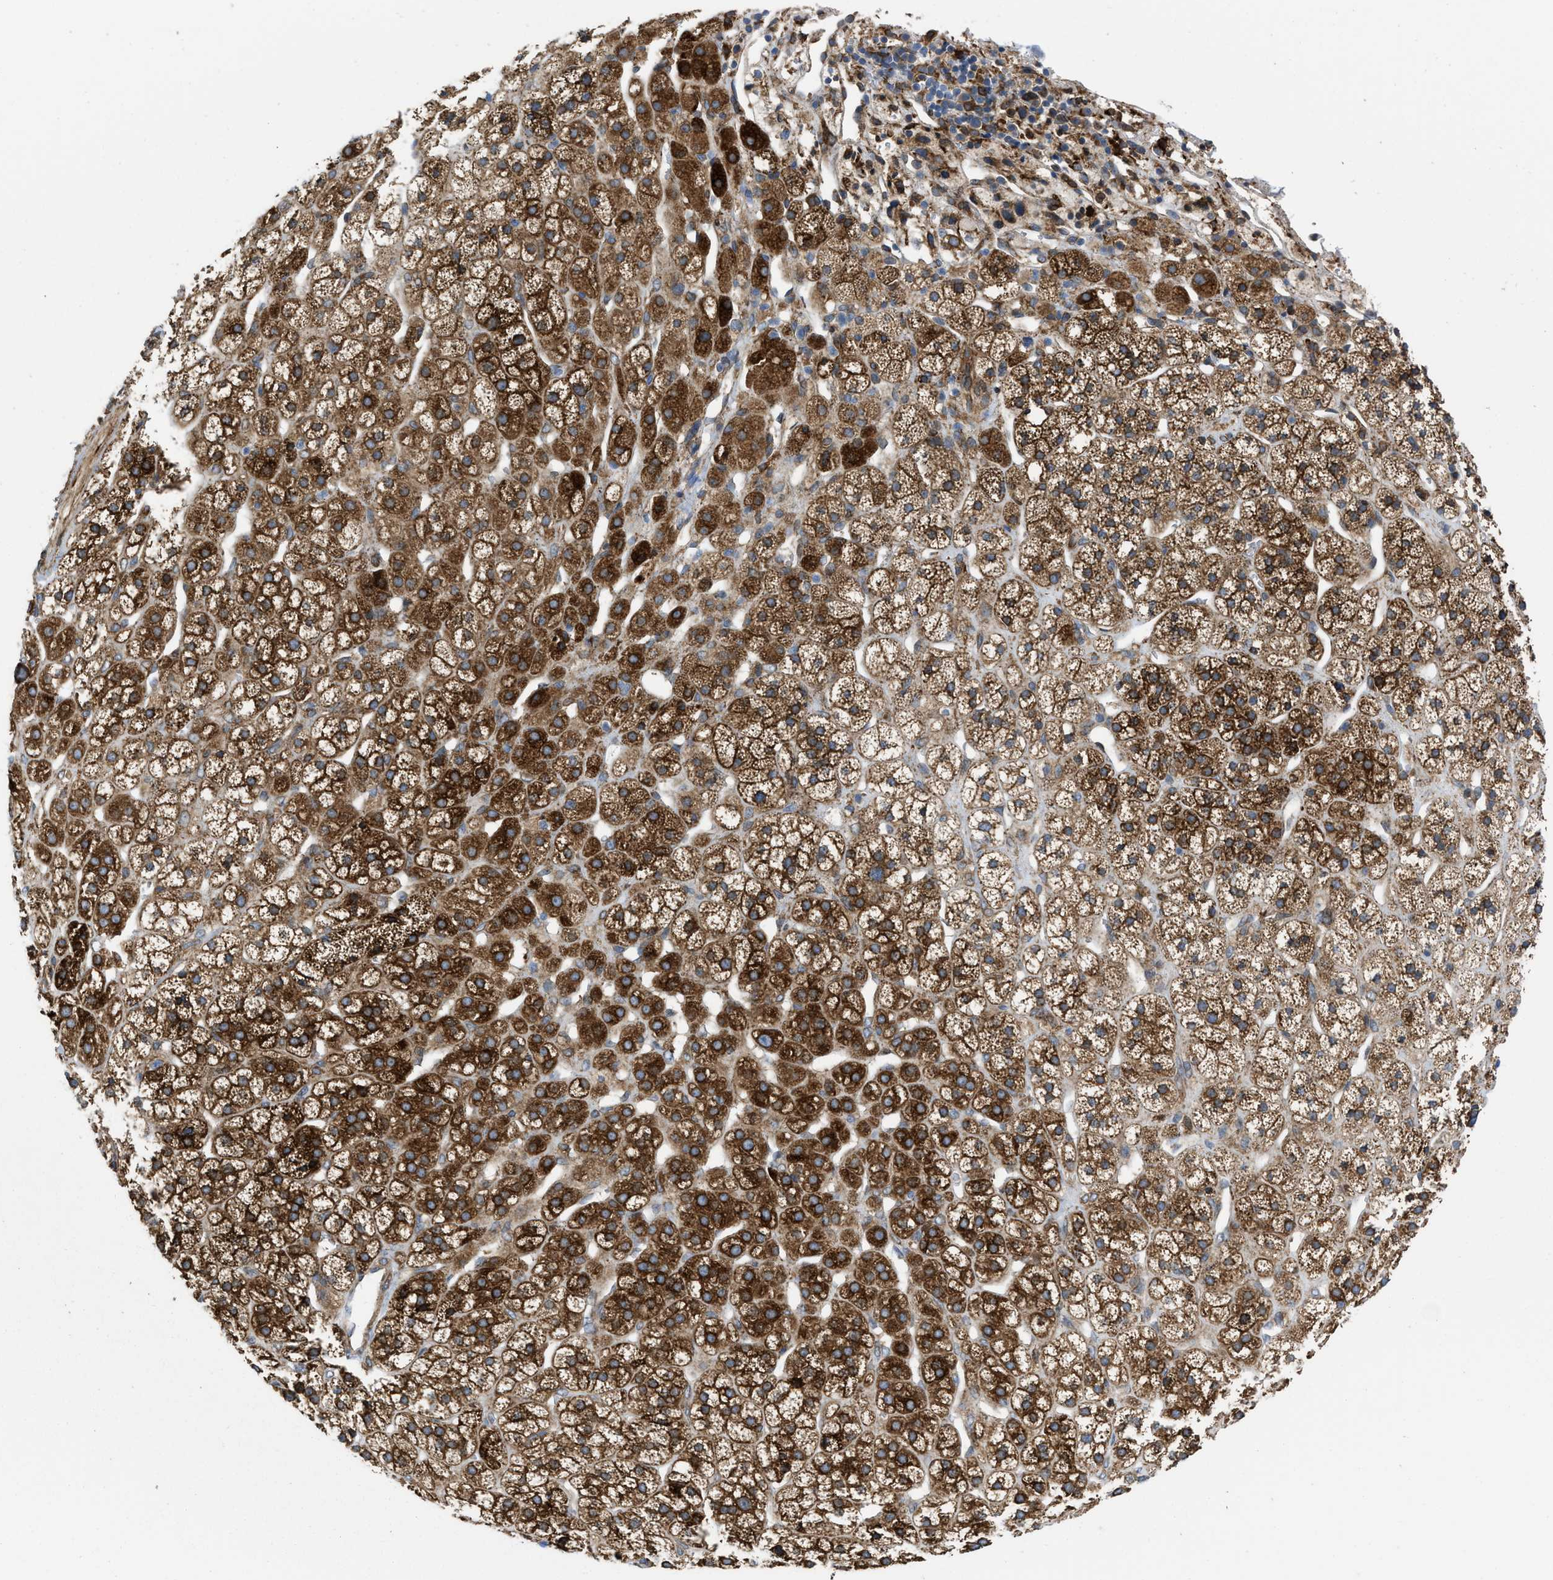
{"staining": {"intensity": "strong", "quantity": ">75%", "location": "cytoplasmic/membranous"}, "tissue": "adrenal gland", "cell_type": "Glandular cells", "image_type": "normal", "snomed": [{"axis": "morphology", "description": "Normal tissue, NOS"}, {"axis": "topography", "description": "Adrenal gland"}], "caption": "This histopathology image exhibits immunohistochemistry (IHC) staining of benign human adrenal gland, with high strong cytoplasmic/membranous staining in approximately >75% of glandular cells.", "gene": "ERLIN2", "patient": {"sex": "male", "age": 56}}